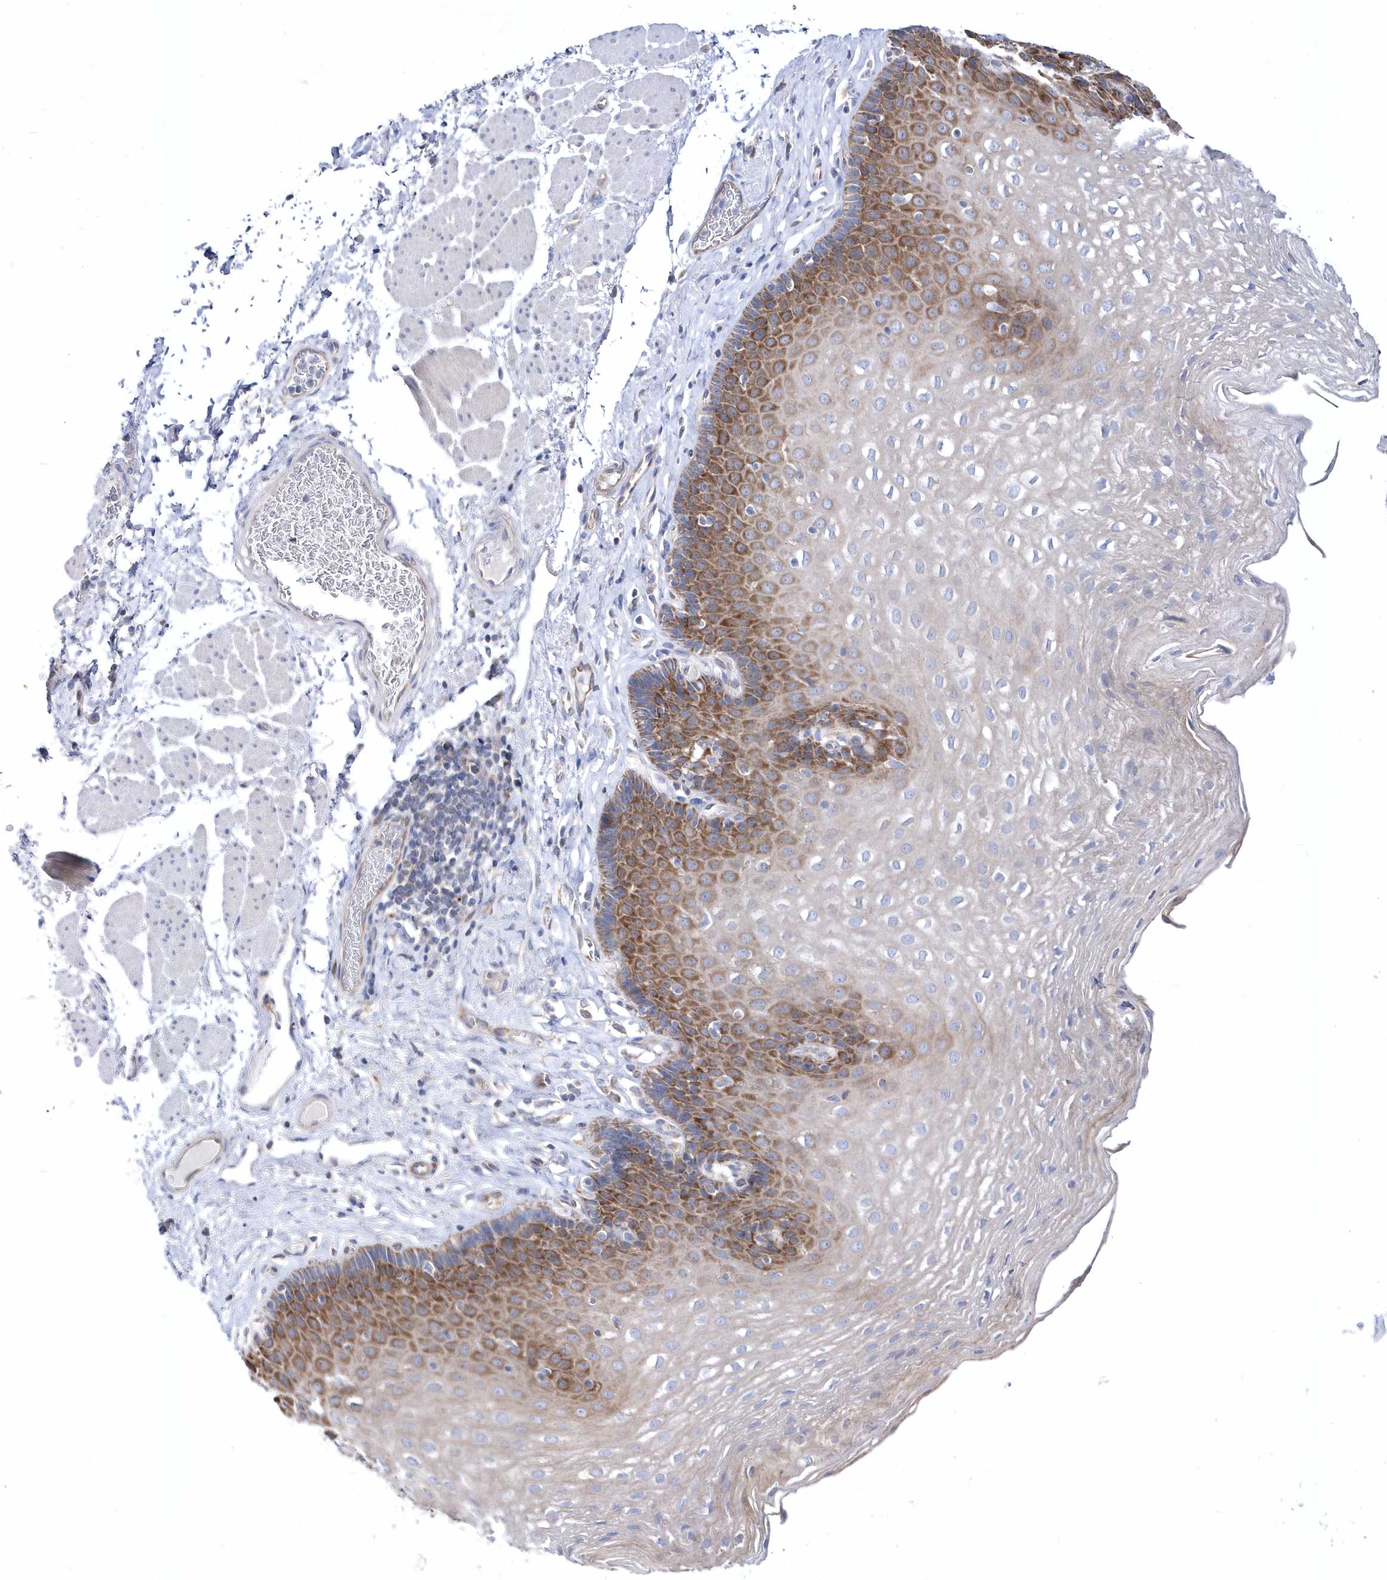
{"staining": {"intensity": "moderate", "quantity": "25%-75%", "location": "cytoplasmic/membranous"}, "tissue": "esophagus", "cell_type": "Squamous epithelial cells", "image_type": "normal", "snomed": [{"axis": "morphology", "description": "Normal tissue, NOS"}, {"axis": "topography", "description": "Esophagus"}], "caption": "Unremarkable esophagus was stained to show a protein in brown. There is medium levels of moderate cytoplasmic/membranous staining in approximately 25%-75% of squamous epithelial cells. The staining was performed using DAB (3,3'-diaminobenzidine), with brown indicating positive protein expression. Nuclei are stained blue with hematoxylin.", "gene": "JKAMP", "patient": {"sex": "female", "age": 66}}